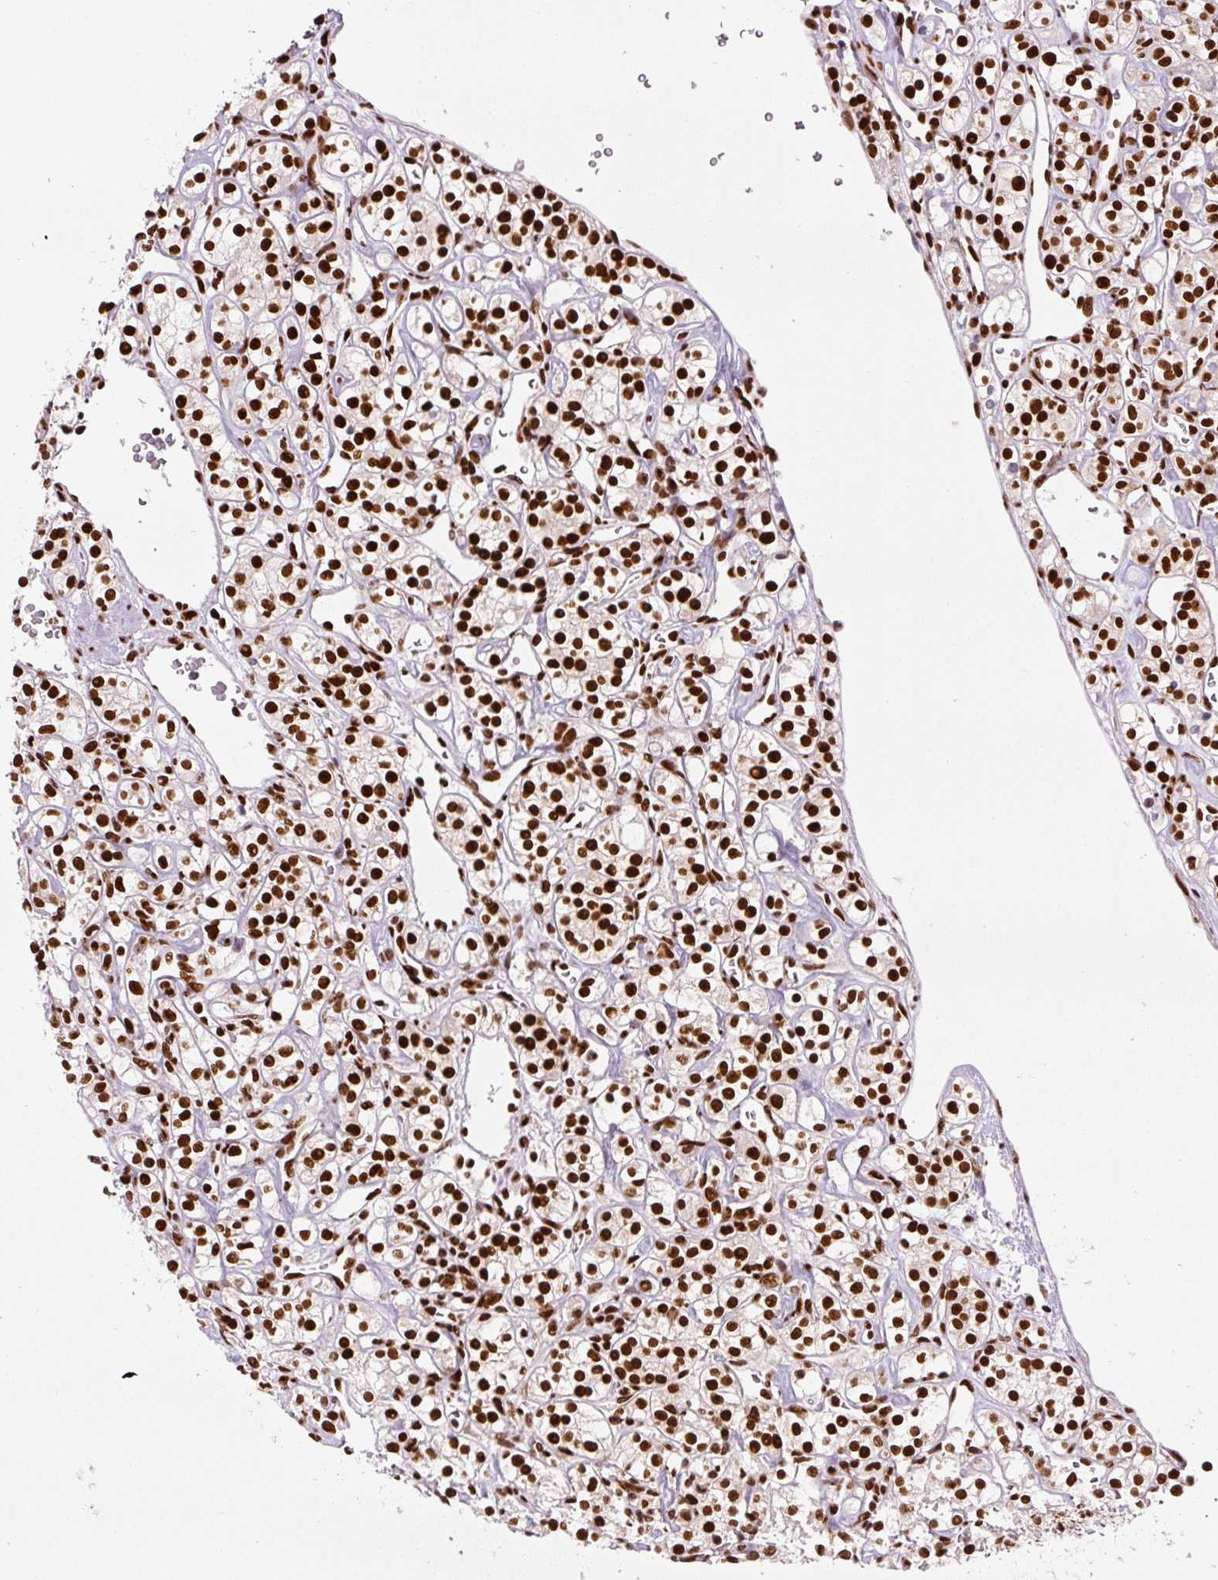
{"staining": {"intensity": "strong", "quantity": ">75%", "location": "nuclear"}, "tissue": "renal cancer", "cell_type": "Tumor cells", "image_type": "cancer", "snomed": [{"axis": "morphology", "description": "Adenocarcinoma, NOS"}, {"axis": "topography", "description": "Kidney"}], "caption": "The immunohistochemical stain labels strong nuclear staining in tumor cells of renal adenocarcinoma tissue.", "gene": "FUS", "patient": {"sex": "male", "age": 77}}